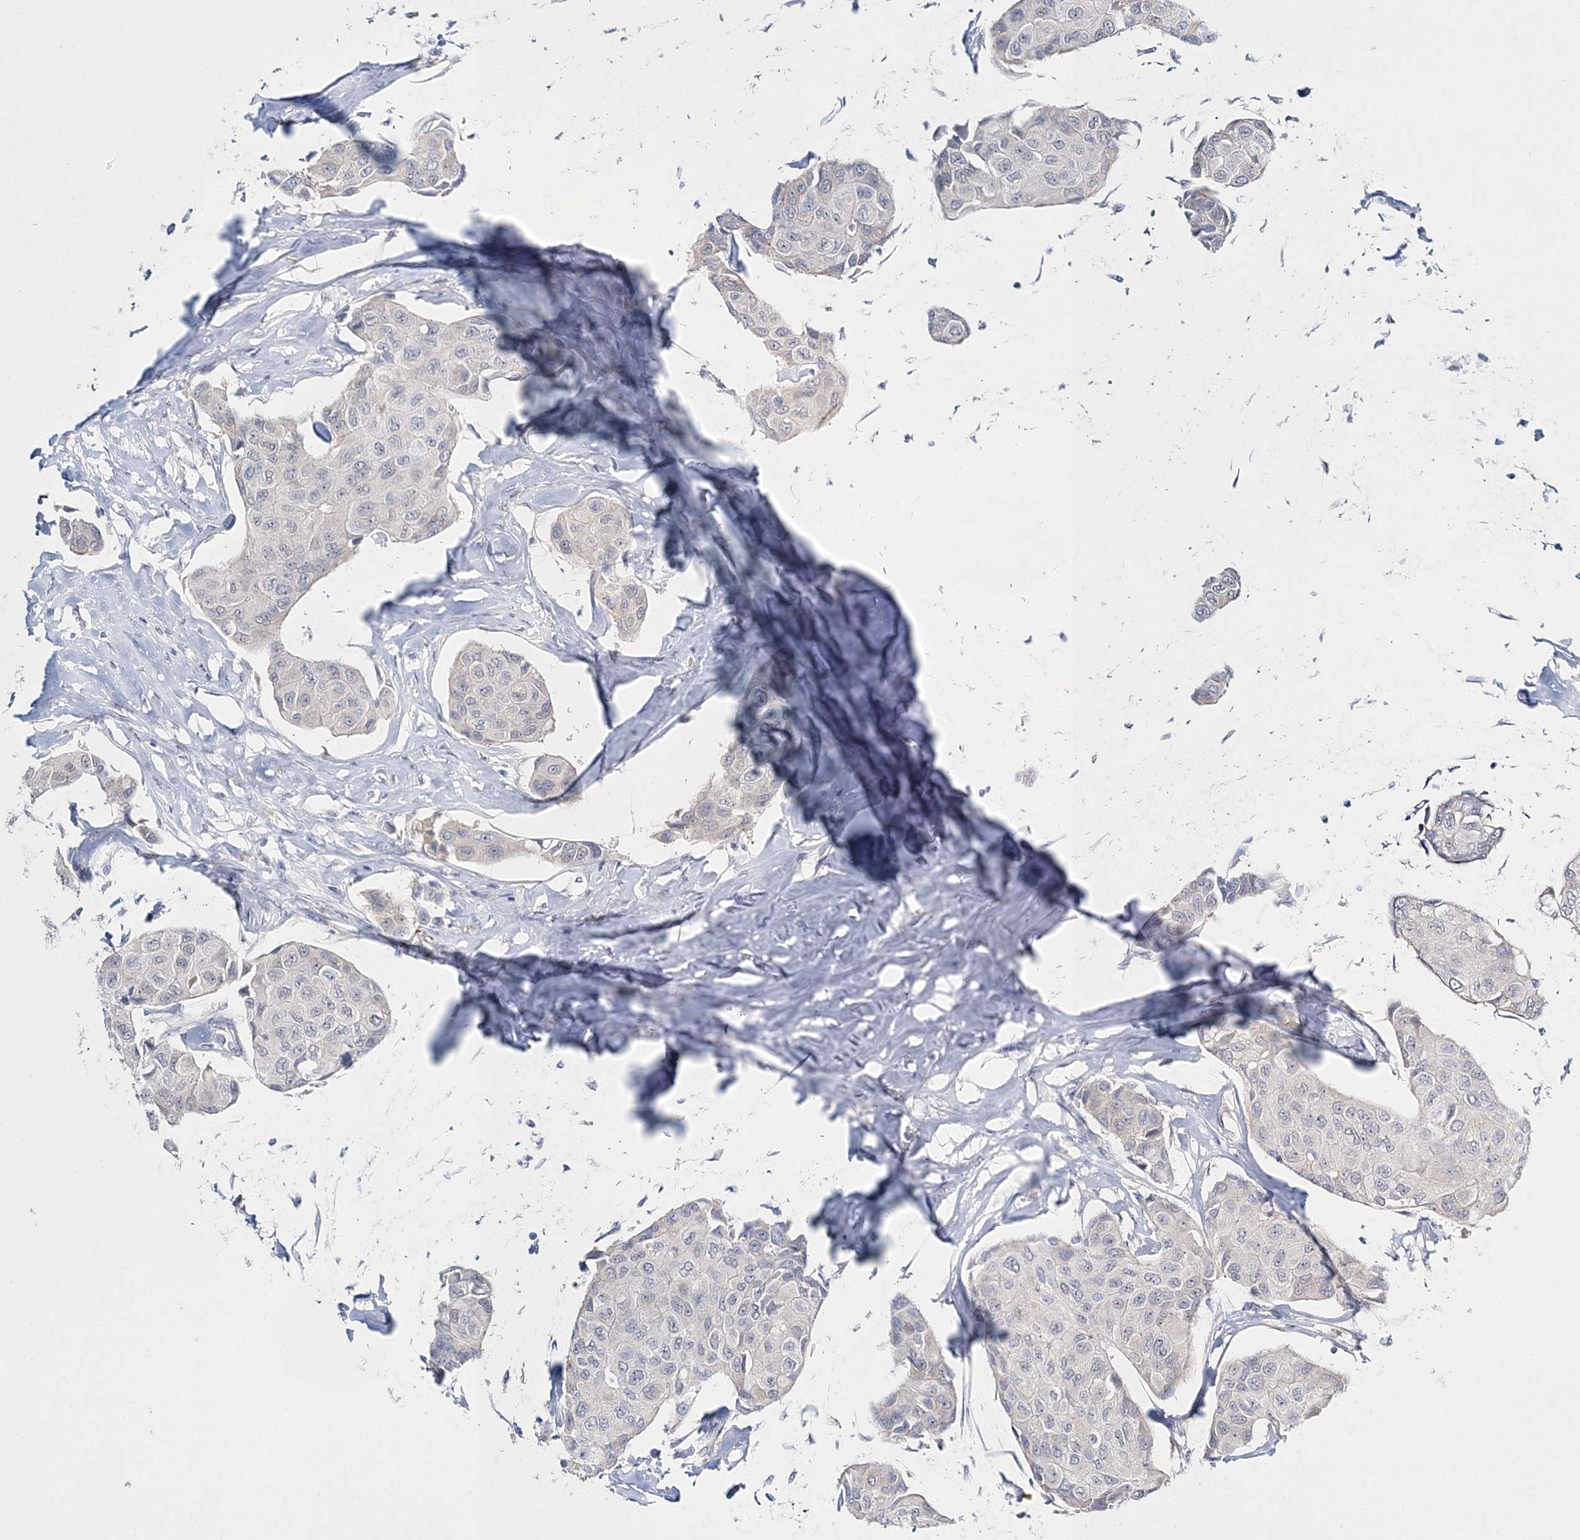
{"staining": {"intensity": "negative", "quantity": "none", "location": "none"}, "tissue": "breast cancer", "cell_type": "Tumor cells", "image_type": "cancer", "snomed": [{"axis": "morphology", "description": "Duct carcinoma"}, {"axis": "topography", "description": "Breast"}], "caption": "Protein analysis of breast cancer (intraductal carcinoma) exhibits no significant positivity in tumor cells. The staining is performed using DAB (3,3'-diaminobenzidine) brown chromogen with nuclei counter-stained in using hematoxylin.", "gene": "MYOZ2", "patient": {"sex": "female", "age": 80}}